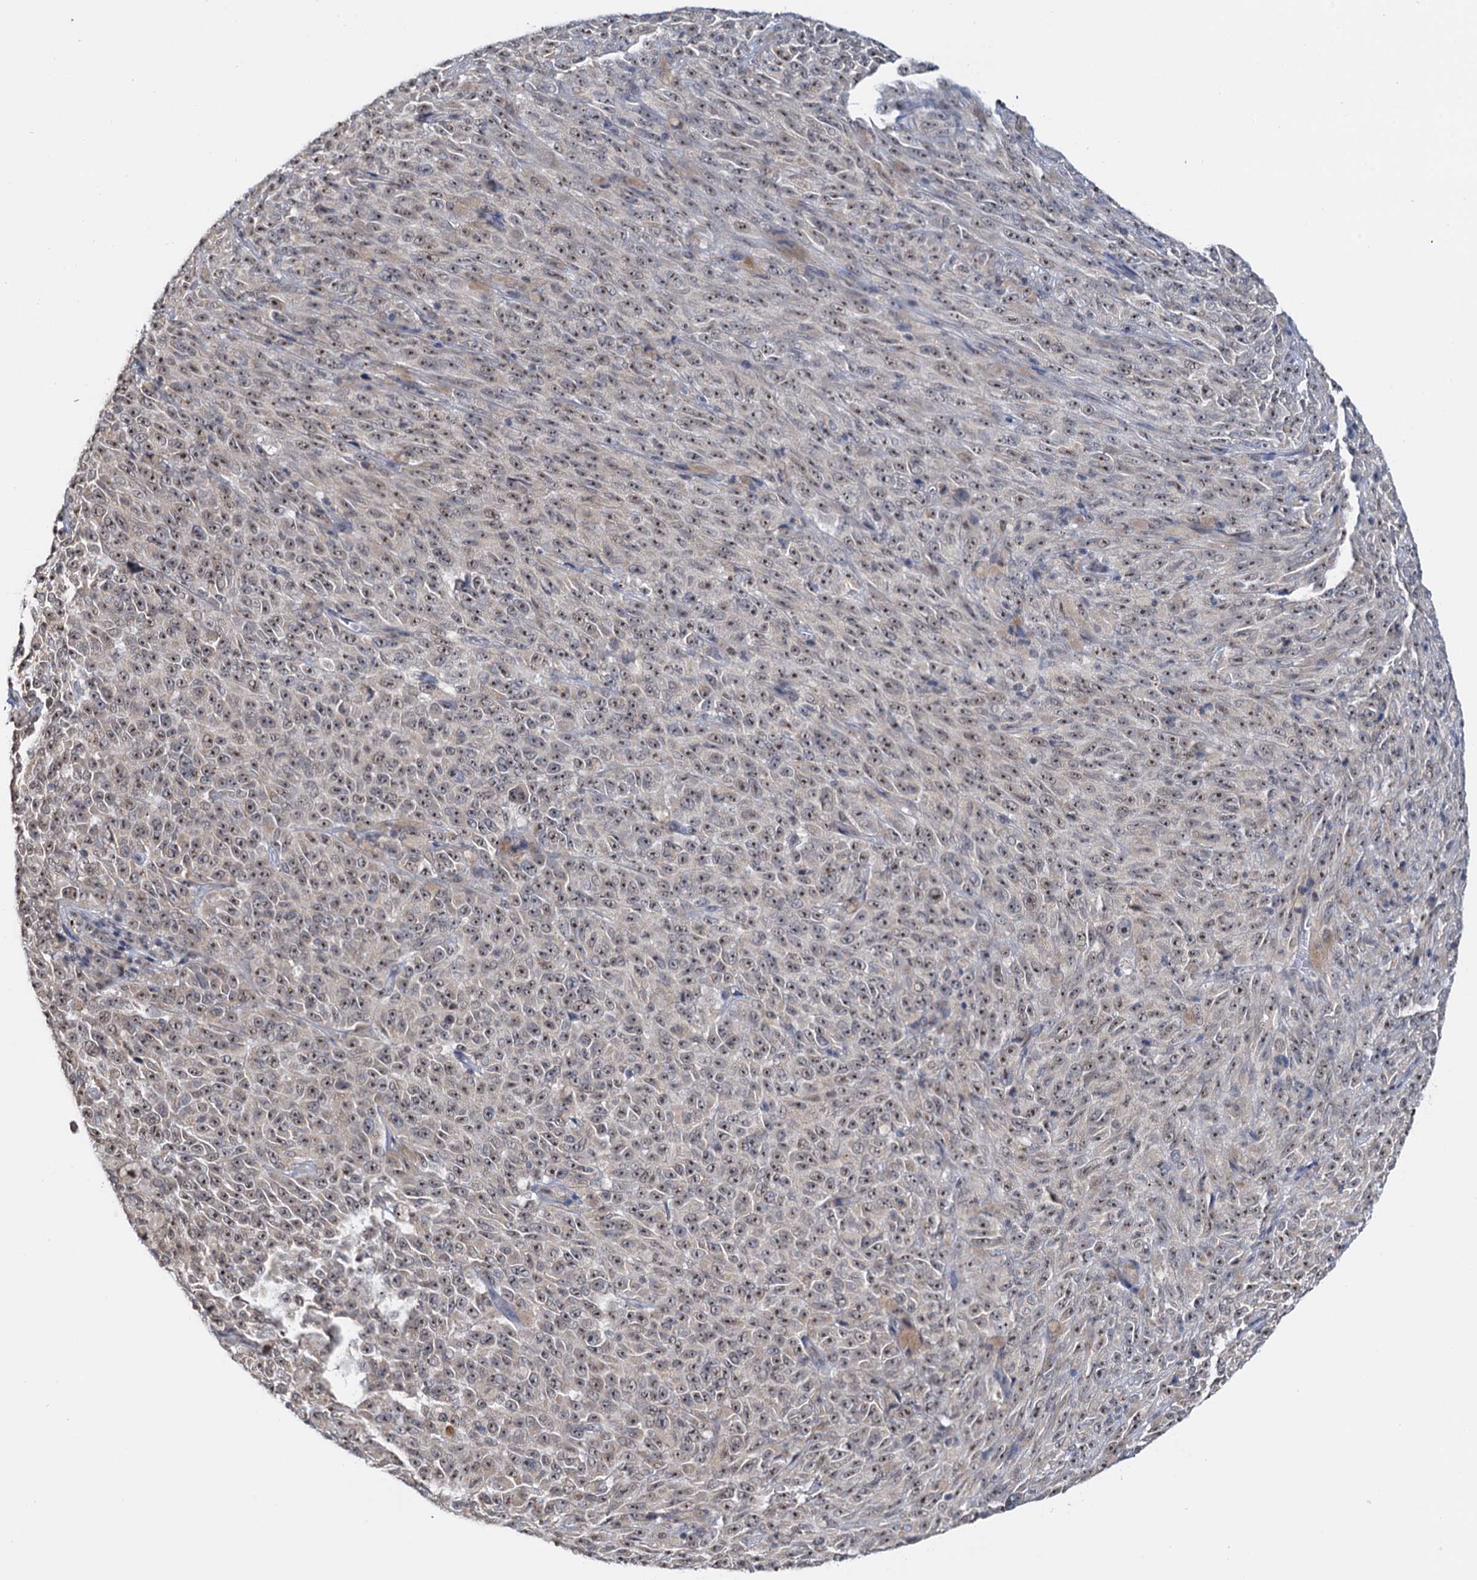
{"staining": {"intensity": "moderate", "quantity": ">75%", "location": "nuclear"}, "tissue": "melanoma", "cell_type": "Tumor cells", "image_type": "cancer", "snomed": [{"axis": "morphology", "description": "Malignant melanoma, NOS"}, {"axis": "topography", "description": "Skin"}], "caption": "DAB (3,3'-diaminobenzidine) immunohistochemical staining of human malignant melanoma exhibits moderate nuclear protein positivity in about >75% of tumor cells.", "gene": "NAT10", "patient": {"sex": "female", "age": 82}}